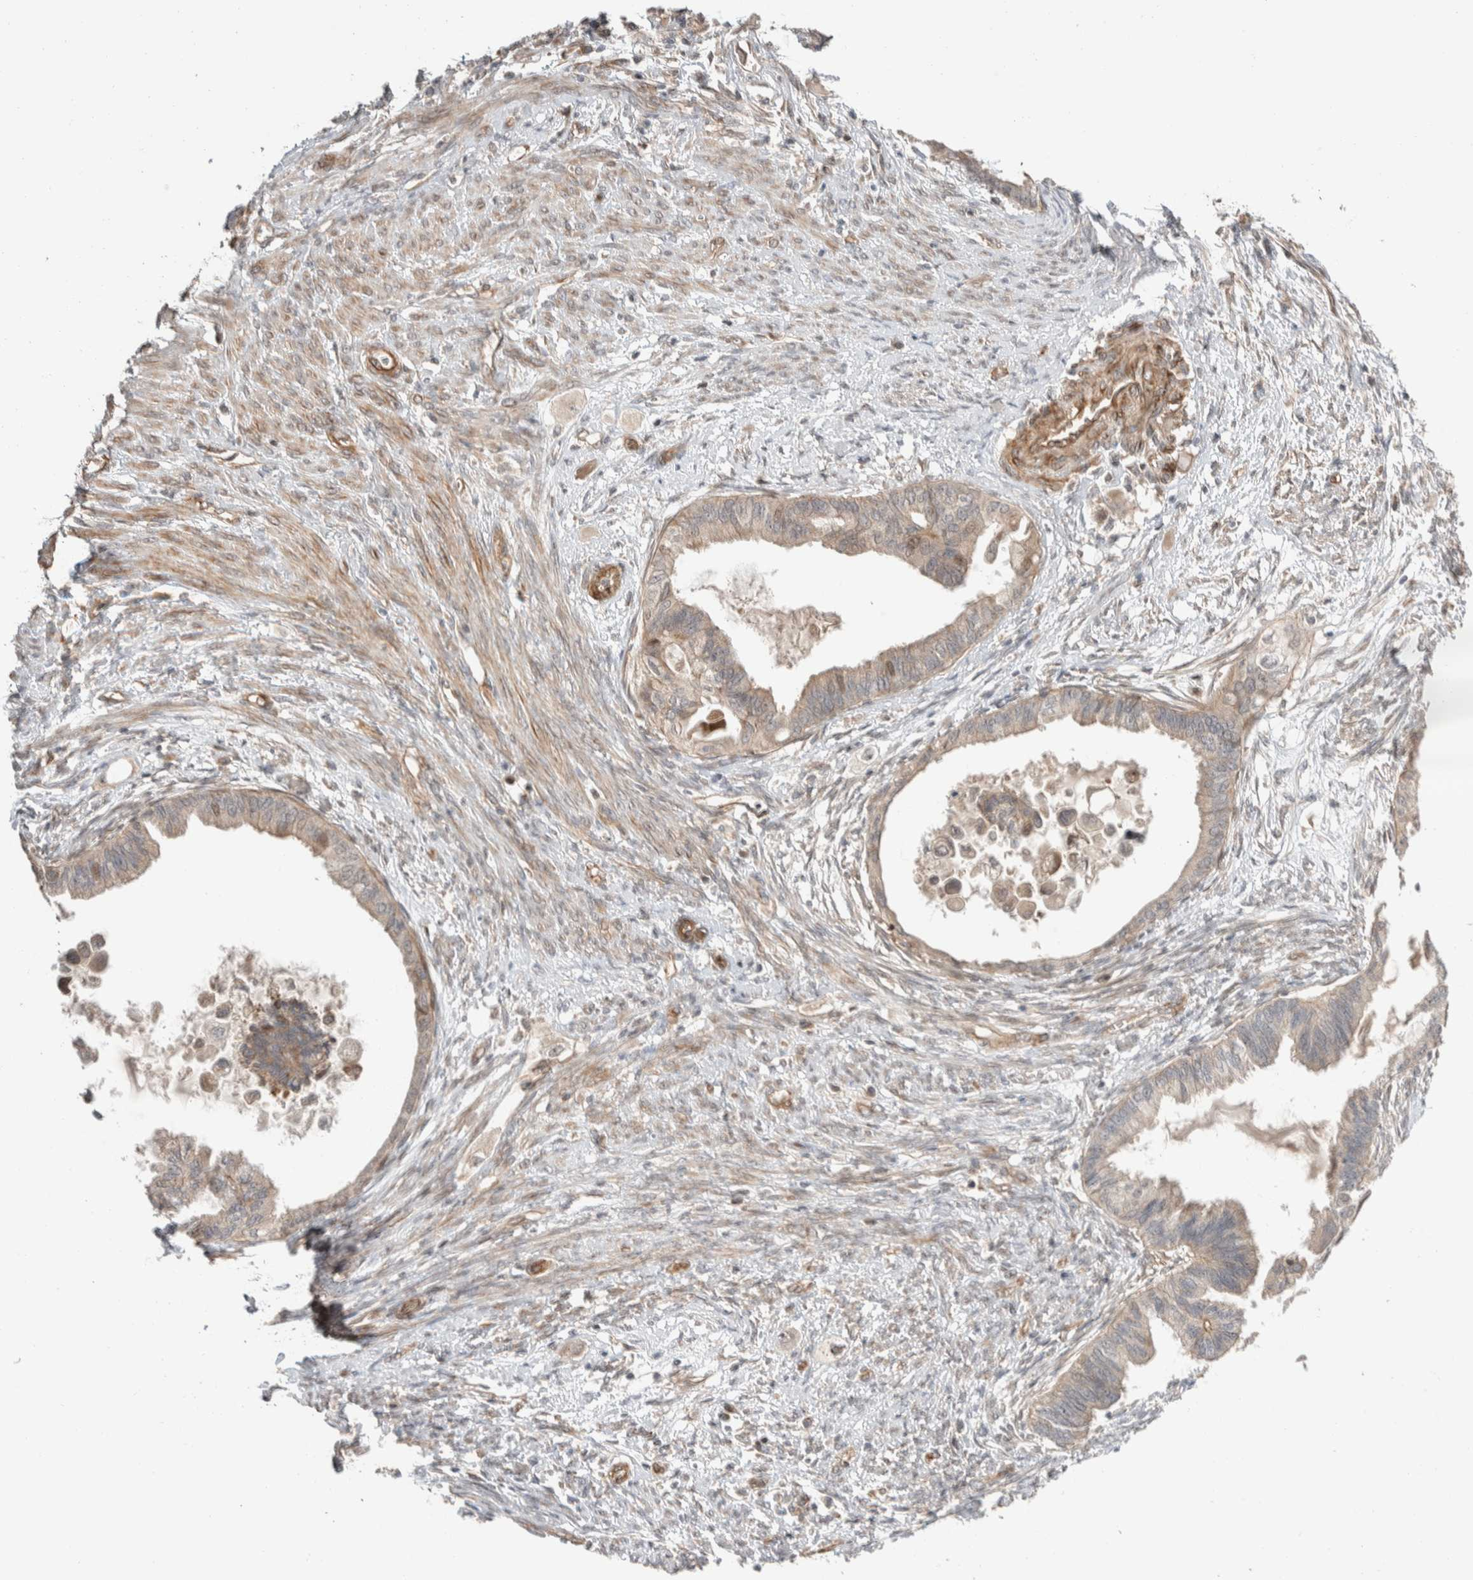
{"staining": {"intensity": "weak", "quantity": ">75%", "location": "cytoplasmic/membranous"}, "tissue": "cervical cancer", "cell_type": "Tumor cells", "image_type": "cancer", "snomed": [{"axis": "morphology", "description": "Normal tissue, NOS"}, {"axis": "morphology", "description": "Adenocarcinoma, NOS"}, {"axis": "topography", "description": "Cervix"}, {"axis": "topography", "description": "Endometrium"}], "caption": "Tumor cells show low levels of weak cytoplasmic/membranous positivity in approximately >75% of cells in cervical cancer (adenocarcinoma). The staining was performed using DAB (3,3'-diaminobenzidine) to visualize the protein expression in brown, while the nuclei were stained in blue with hematoxylin (Magnification: 20x).", "gene": "ERC1", "patient": {"sex": "female", "age": 86}}